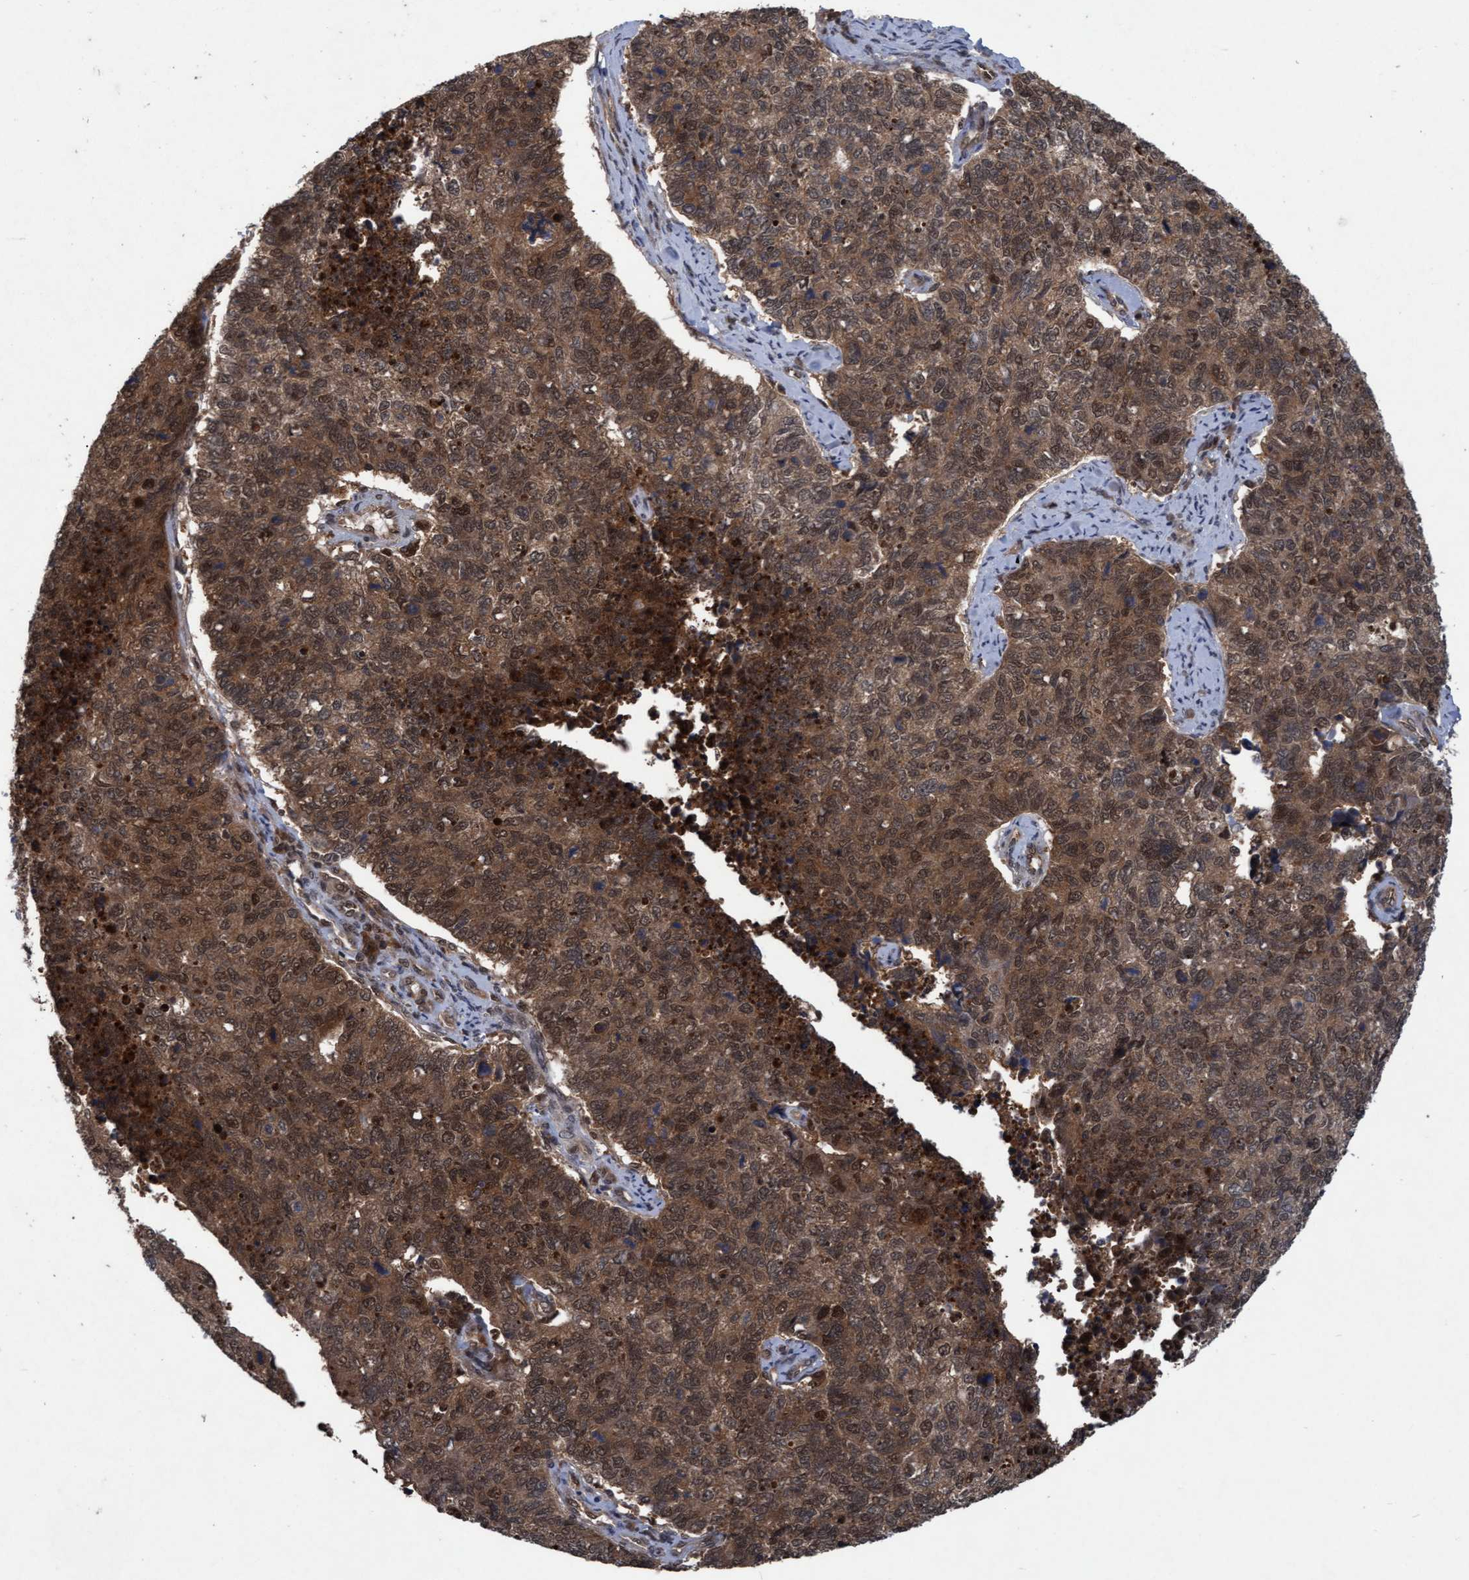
{"staining": {"intensity": "strong", "quantity": ">75%", "location": "cytoplasmic/membranous,nuclear"}, "tissue": "cervical cancer", "cell_type": "Tumor cells", "image_type": "cancer", "snomed": [{"axis": "morphology", "description": "Squamous cell carcinoma, NOS"}, {"axis": "topography", "description": "Cervix"}], "caption": "Brown immunohistochemical staining in human cervical cancer exhibits strong cytoplasmic/membranous and nuclear positivity in about >75% of tumor cells. Using DAB (brown) and hematoxylin (blue) stains, captured at high magnification using brightfield microscopy.", "gene": "PSMB6", "patient": {"sex": "female", "age": 63}}